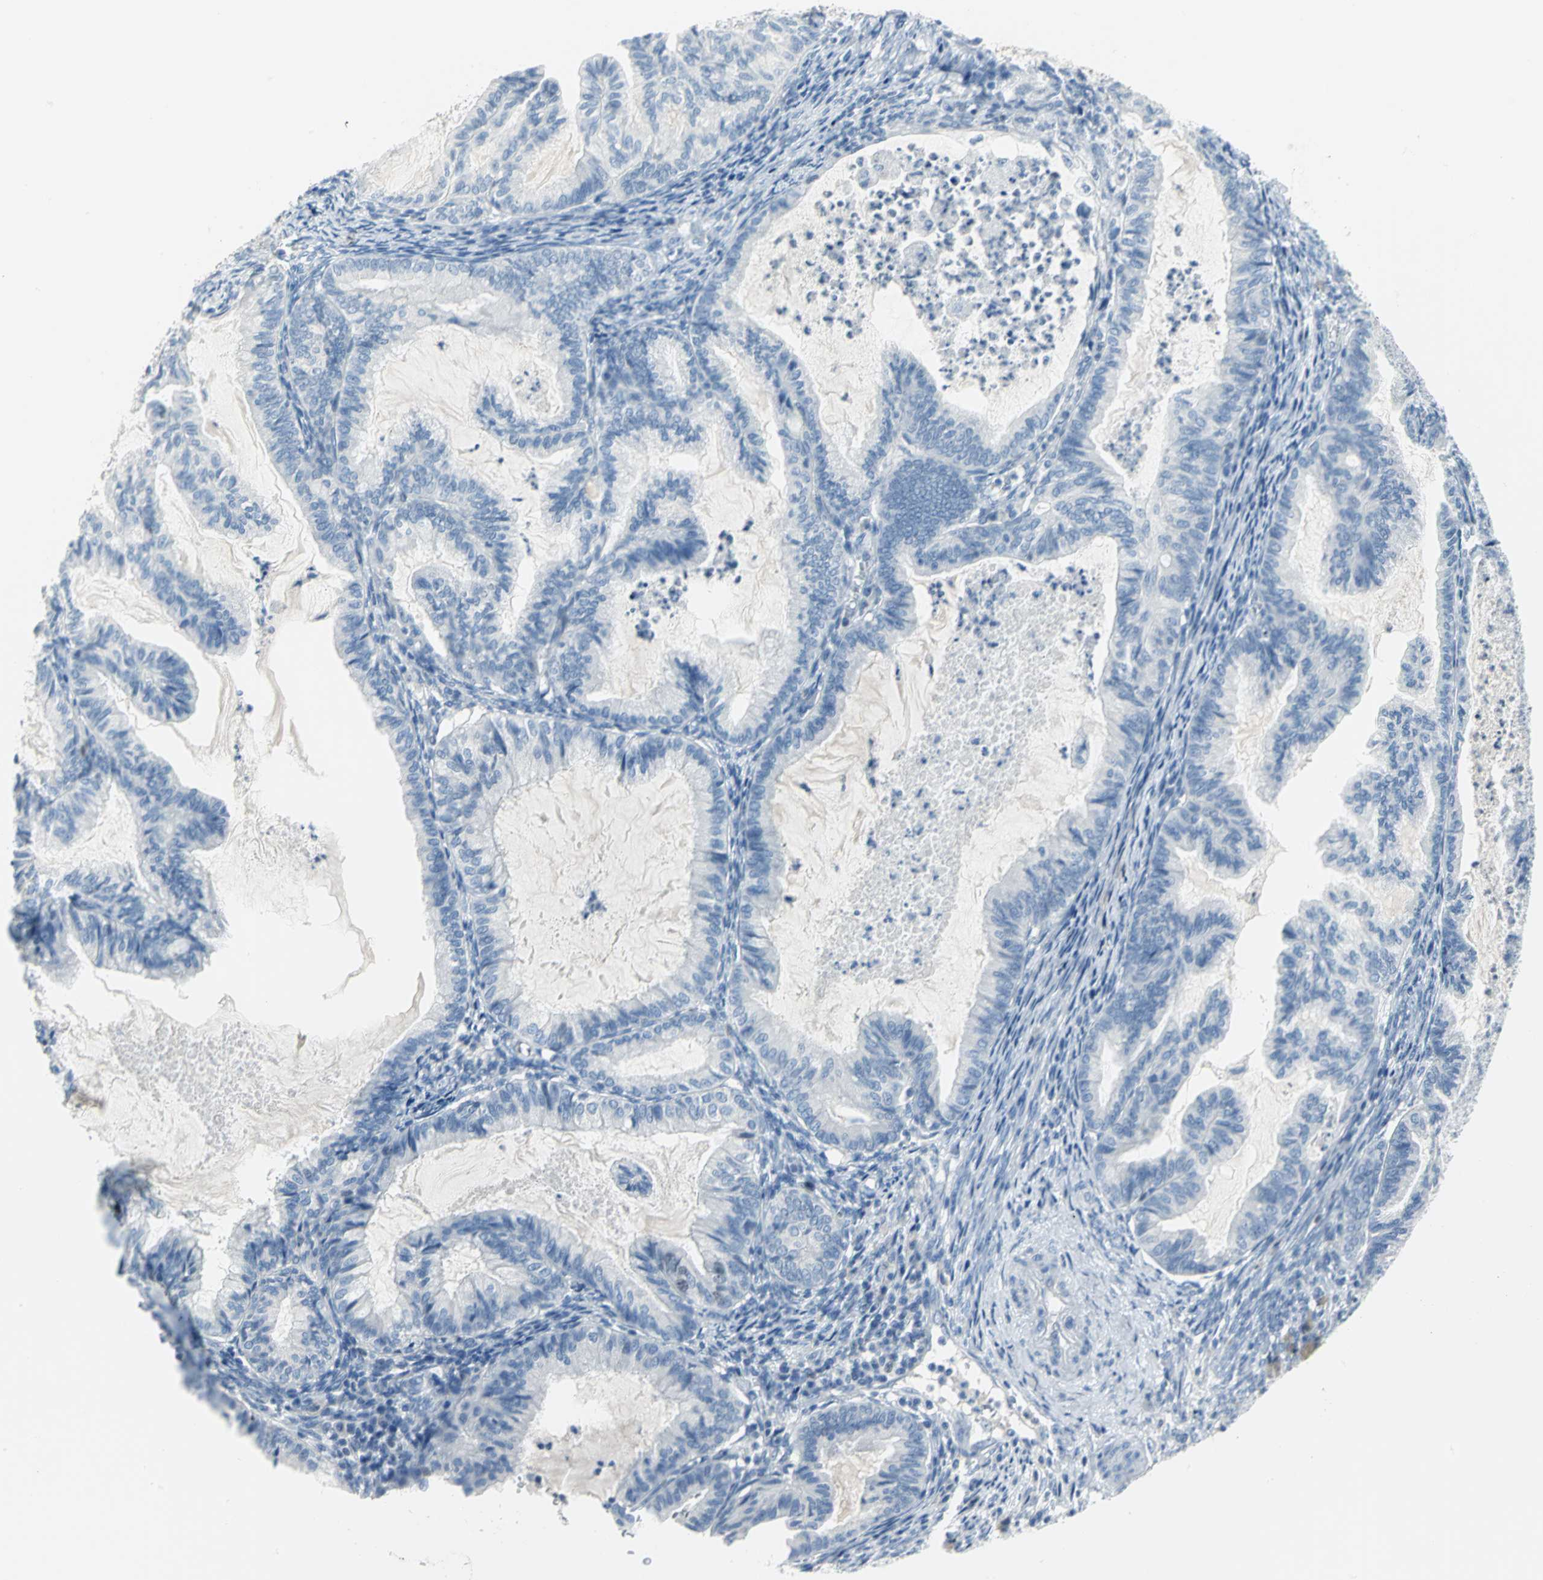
{"staining": {"intensity": "negative", "quantity": "none", "location": "none"}, "tissue": "cervical cancer", "cell_type": "Tumor cells", "image_type": "cancer", "snomed": [{"axis": "morphology", "description": "Normal tissue, NOS"}, {"axis": "morphology", "description": "Adenocarcinoma, NOS"}, {"axis": "topography", "description": "Cervix"}, {"axis": "topography", "description": "Endometrium"}], "caption": "Tumor cells show no significant expression in adenocarcinoma (cervical).", "gene": "MCM3", "patient": {"sex": "female", "age": 86}}